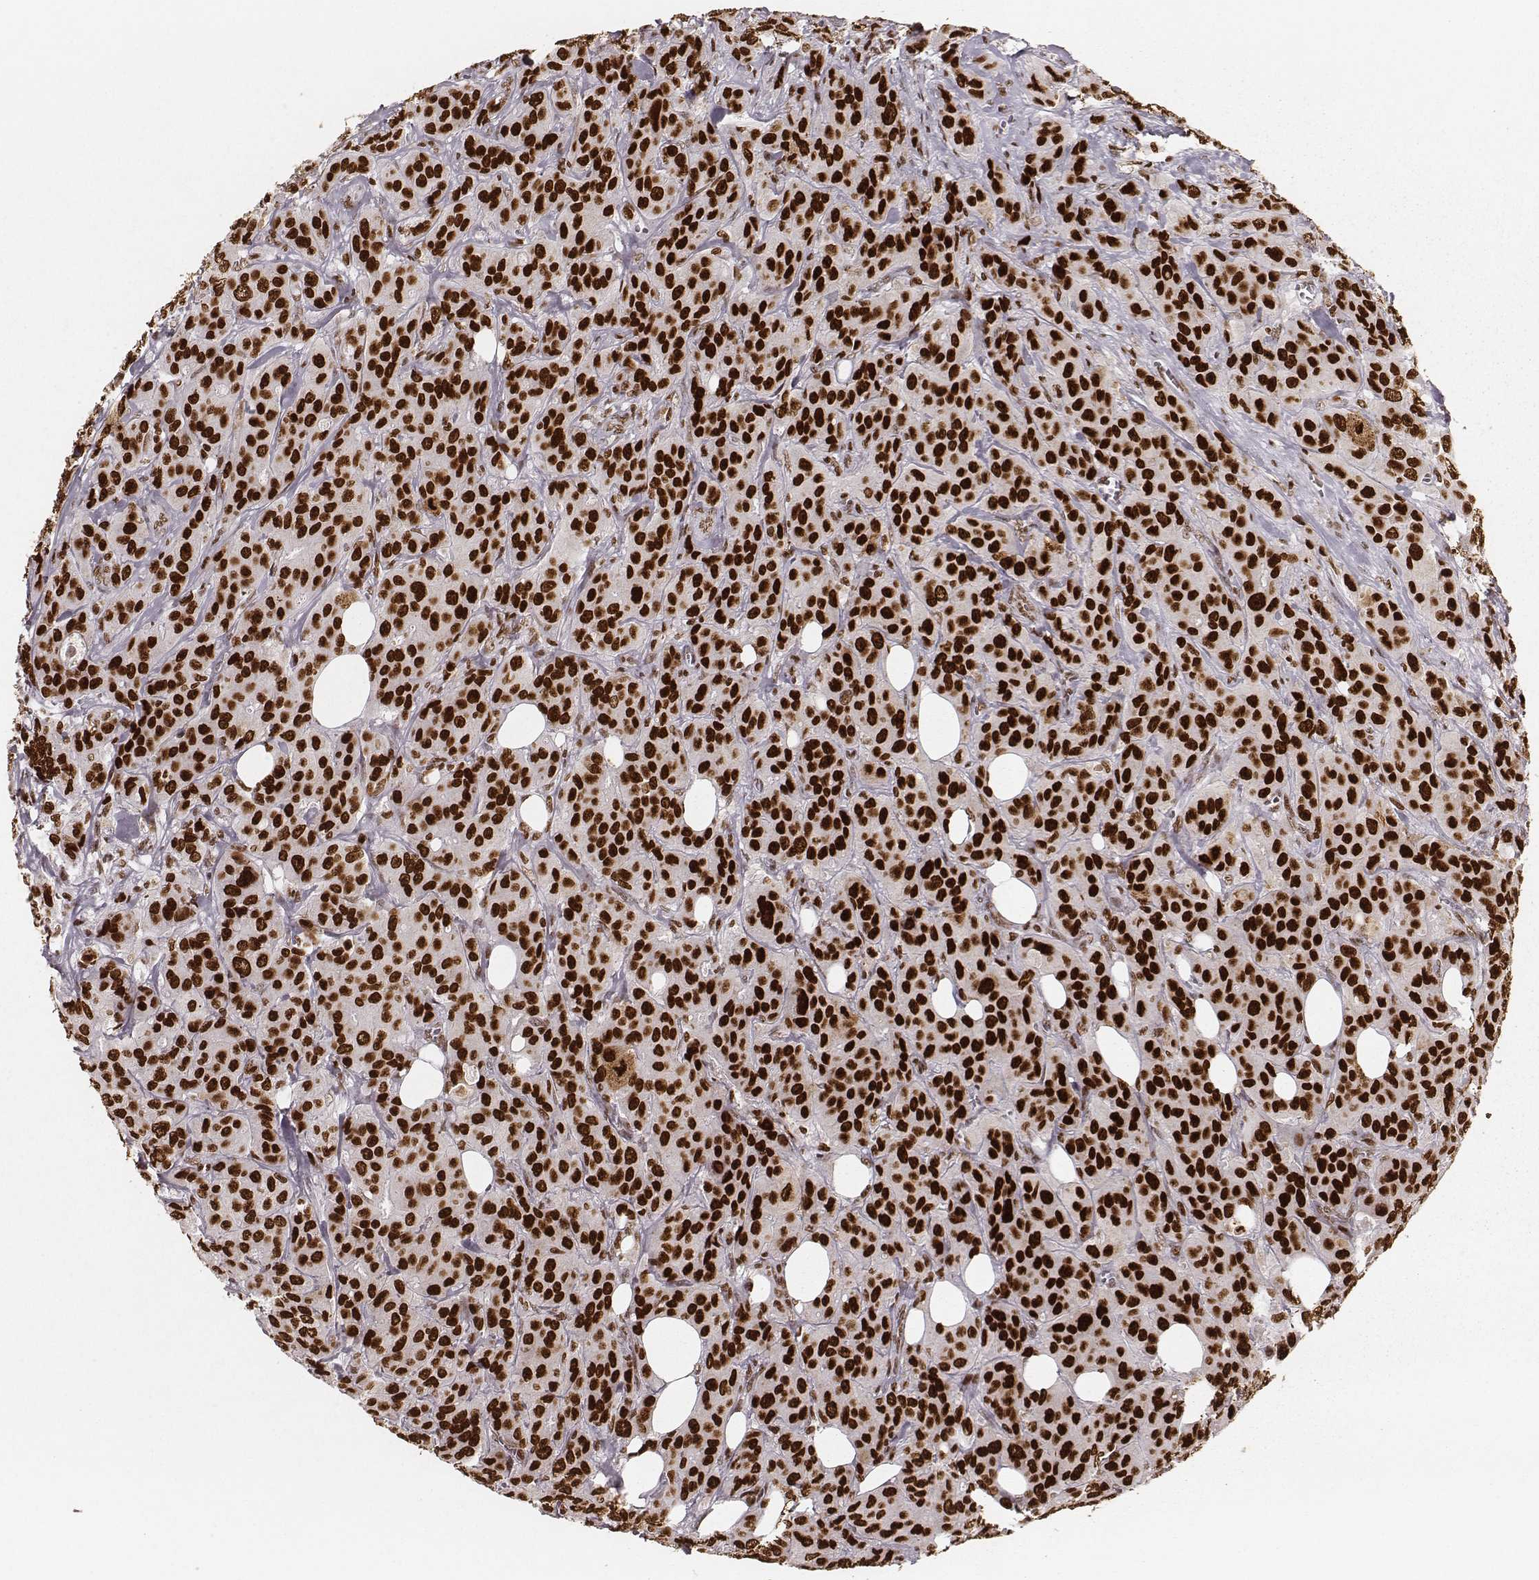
{"staining": {"intensity": "strong", "quantity": ">75%", "location": "nuclear"}, "tissue": "breast cancer", "cell_type": "Tumor cells", "image_type": "cancer", "snomed": [{"axis": "morphology", "description": "Duct carcinoma"}, {"axis": "topography", "description": "Breast"}], "caption": "Immunohistochemistry of human breast cancer reveals high levels of strong nuclear positivity in about >75% of tumor cells.", "gene": "PARP1", "patient": {"sex": "female", "age": 43}}